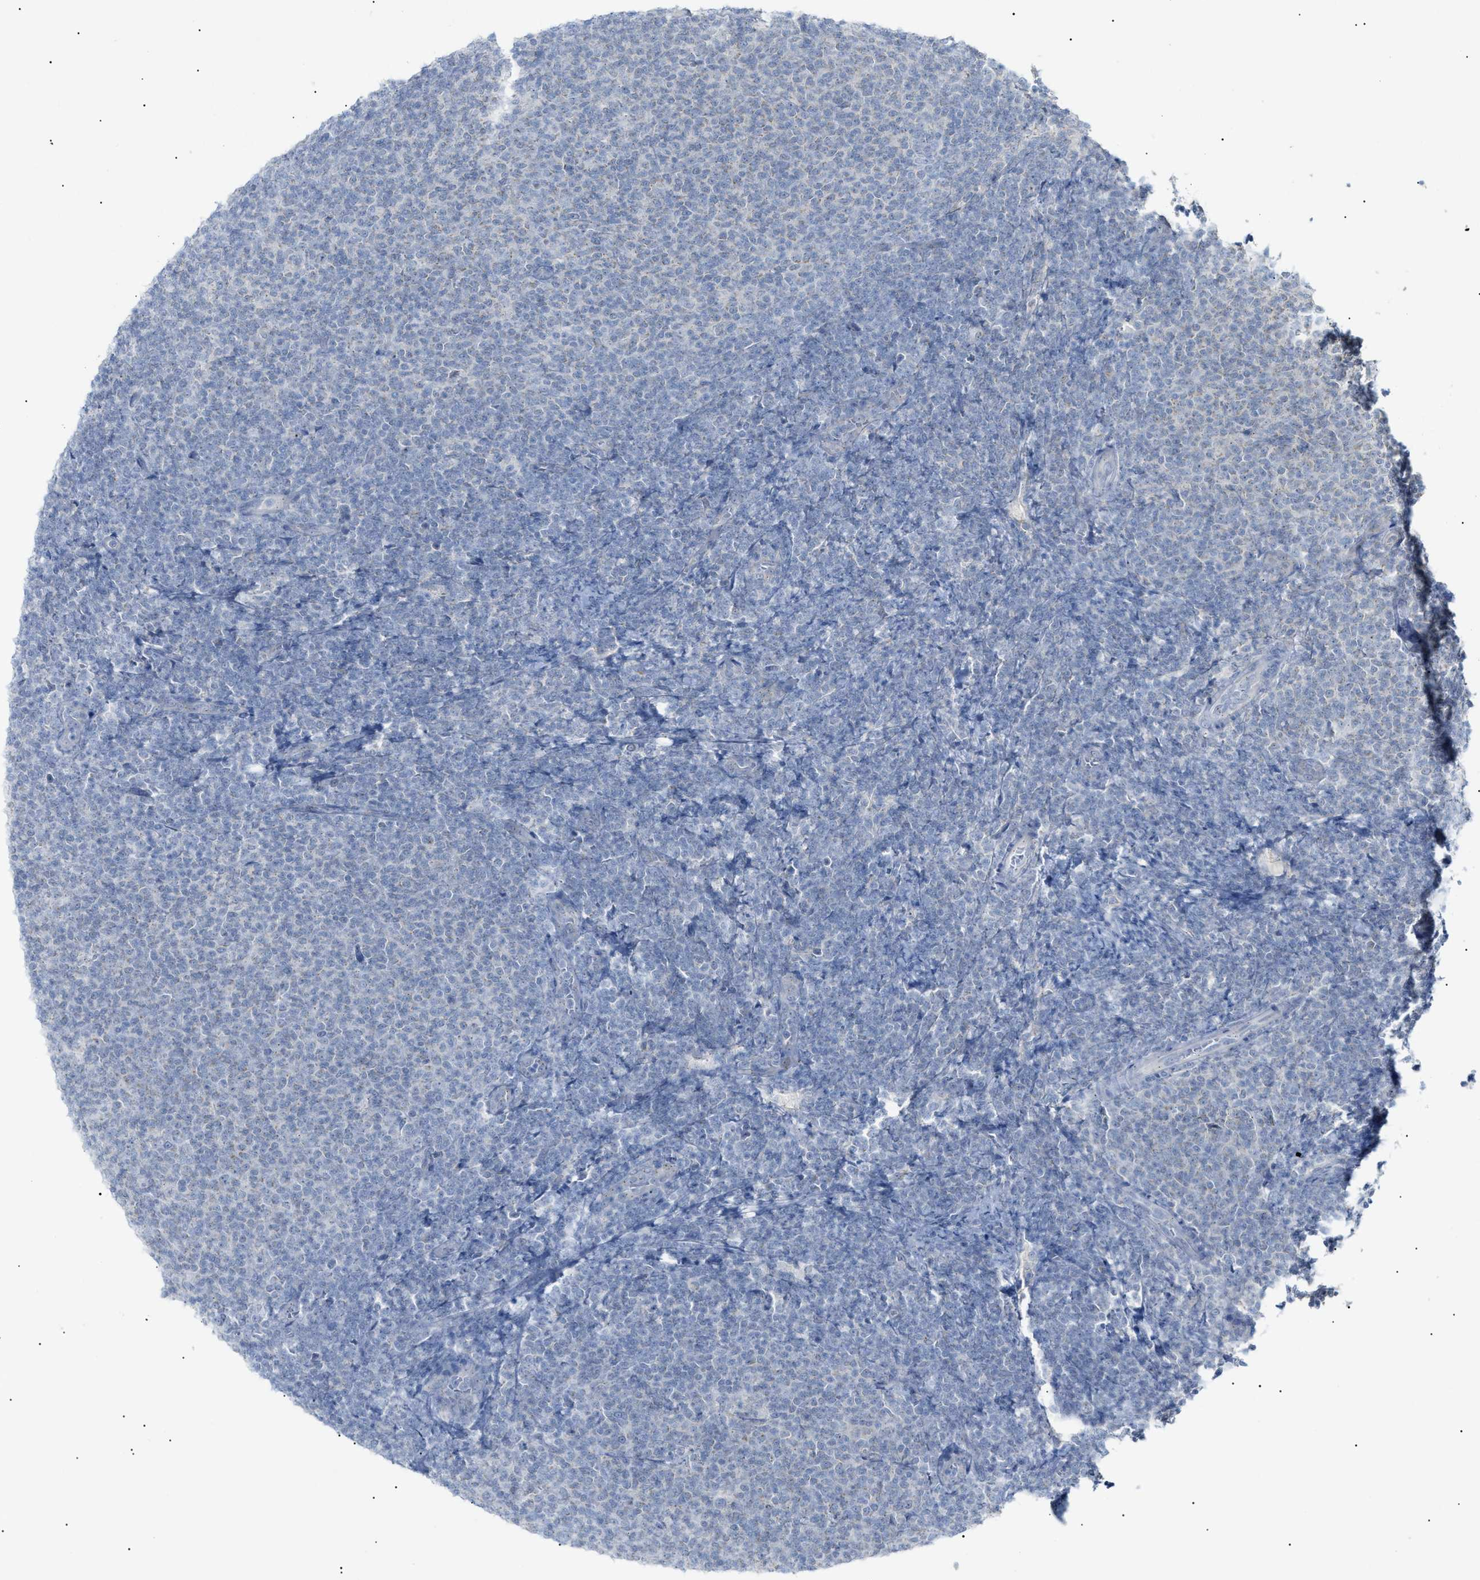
{"staining": {"intensity": "negative", "quantity": "none", "location": "none"}, "tissue": "lymphoma", "cell_type": "Tumor cells", "image_type": "cancer", "snomed": [{"axis": "morphology", "description": "Malignant lymphoma, non-Hodgkin's type, Low grade"}, {"axis": "topography", "description": "Lymph node"}], "caption": "The micrograph exhibits no staining of tumor cells in low-grade malignant lymphoma, non-Hodgkin's type.", "gene": "SLC25A31", "patient": {"sex": "male", "age": 66}}